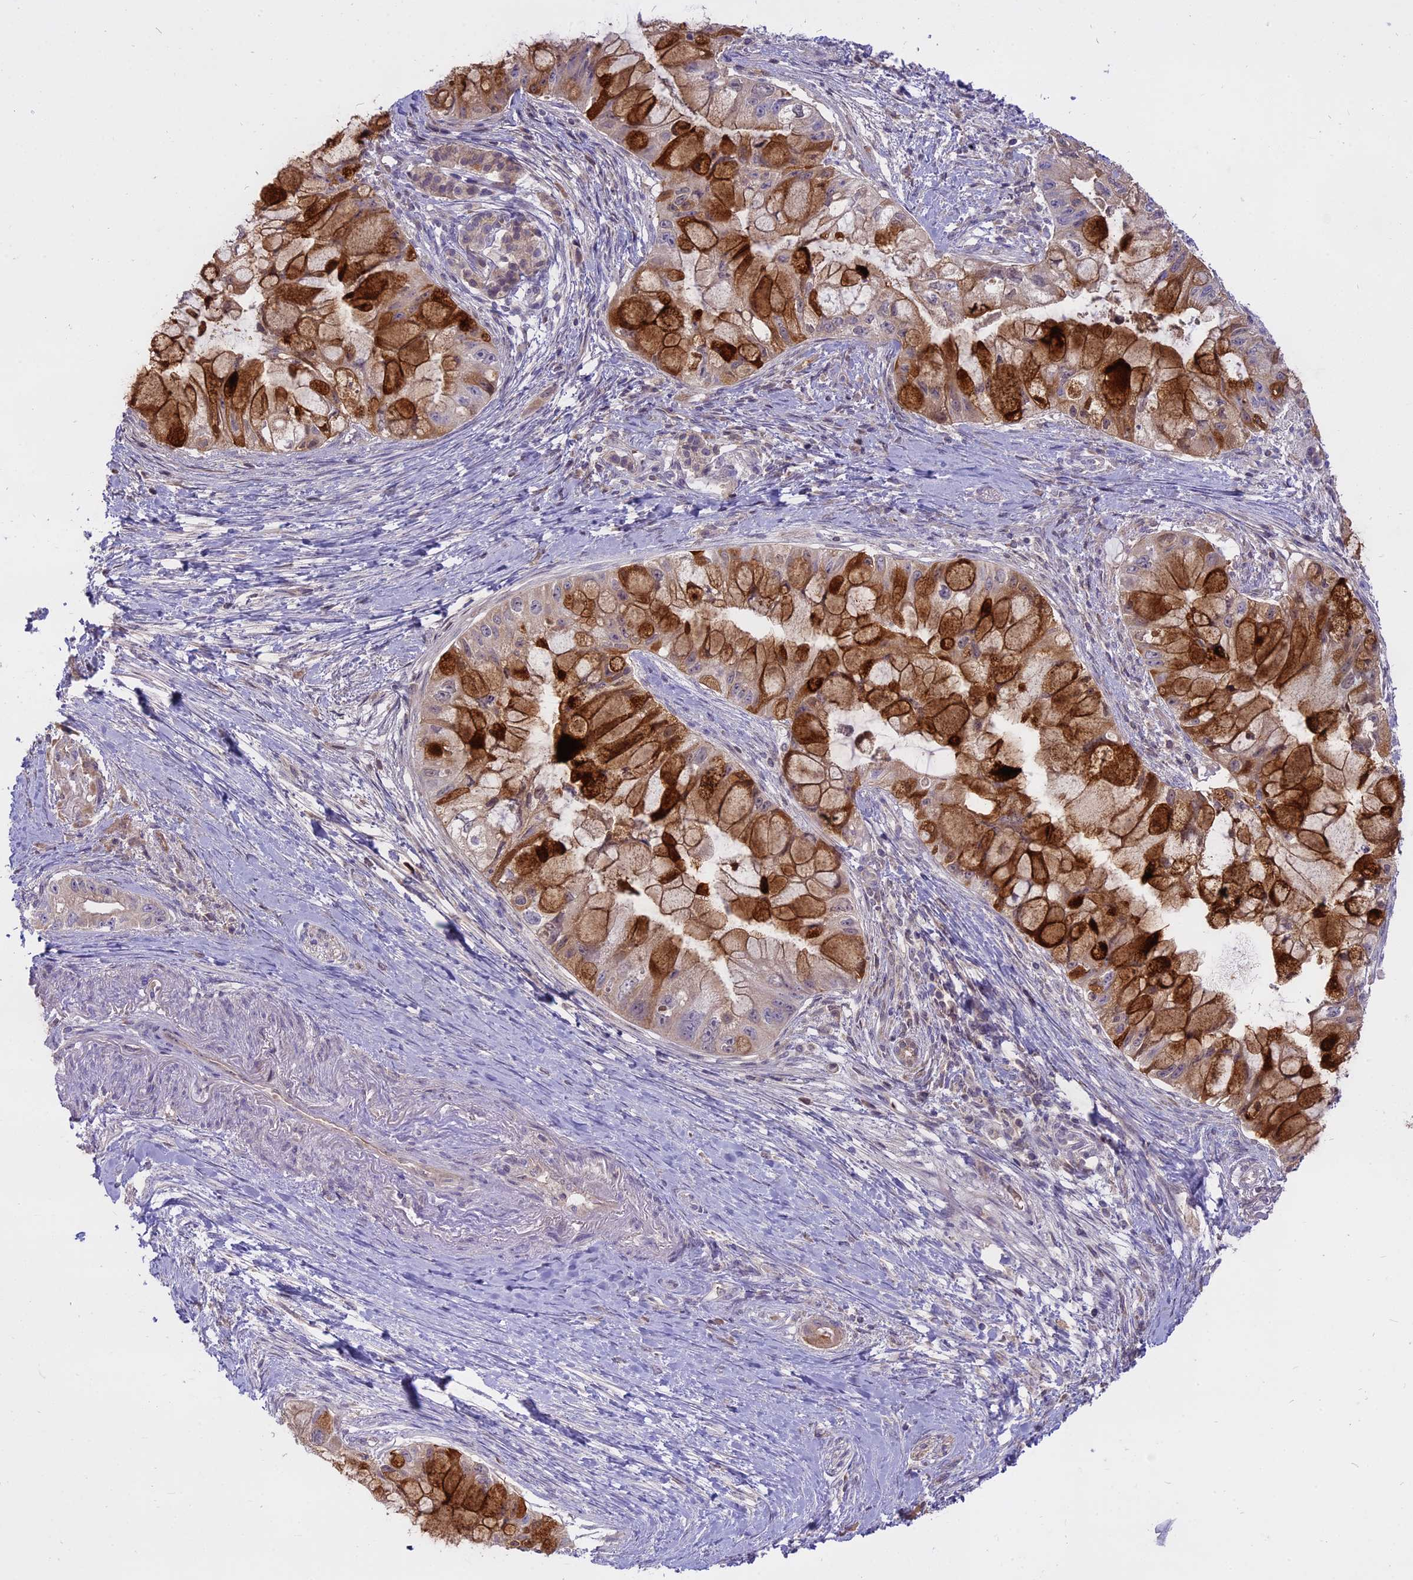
{"staining": {"intensity": "moderate", "quantity": ">75%", "location": "cytoplasmic/membranous"}, "tissue": "pancreatic cancer", "cell_type": "Tumor cells", "image_type": "cancer", "snomed": [{"axis": "morphology", "description": "Adenocarcinoma, NOS"}, {"axis": "topography", "description": "Pancreas"}], "caption": "Pancreatic adenocarcinoma was stained to show a protein in brown. There is medium levels of moderate cytoplasmic/membranous expression in approximately >75% of tumor cells.", "gene": "WFDC2", "patient": {"sex": "male", "age": 48}}